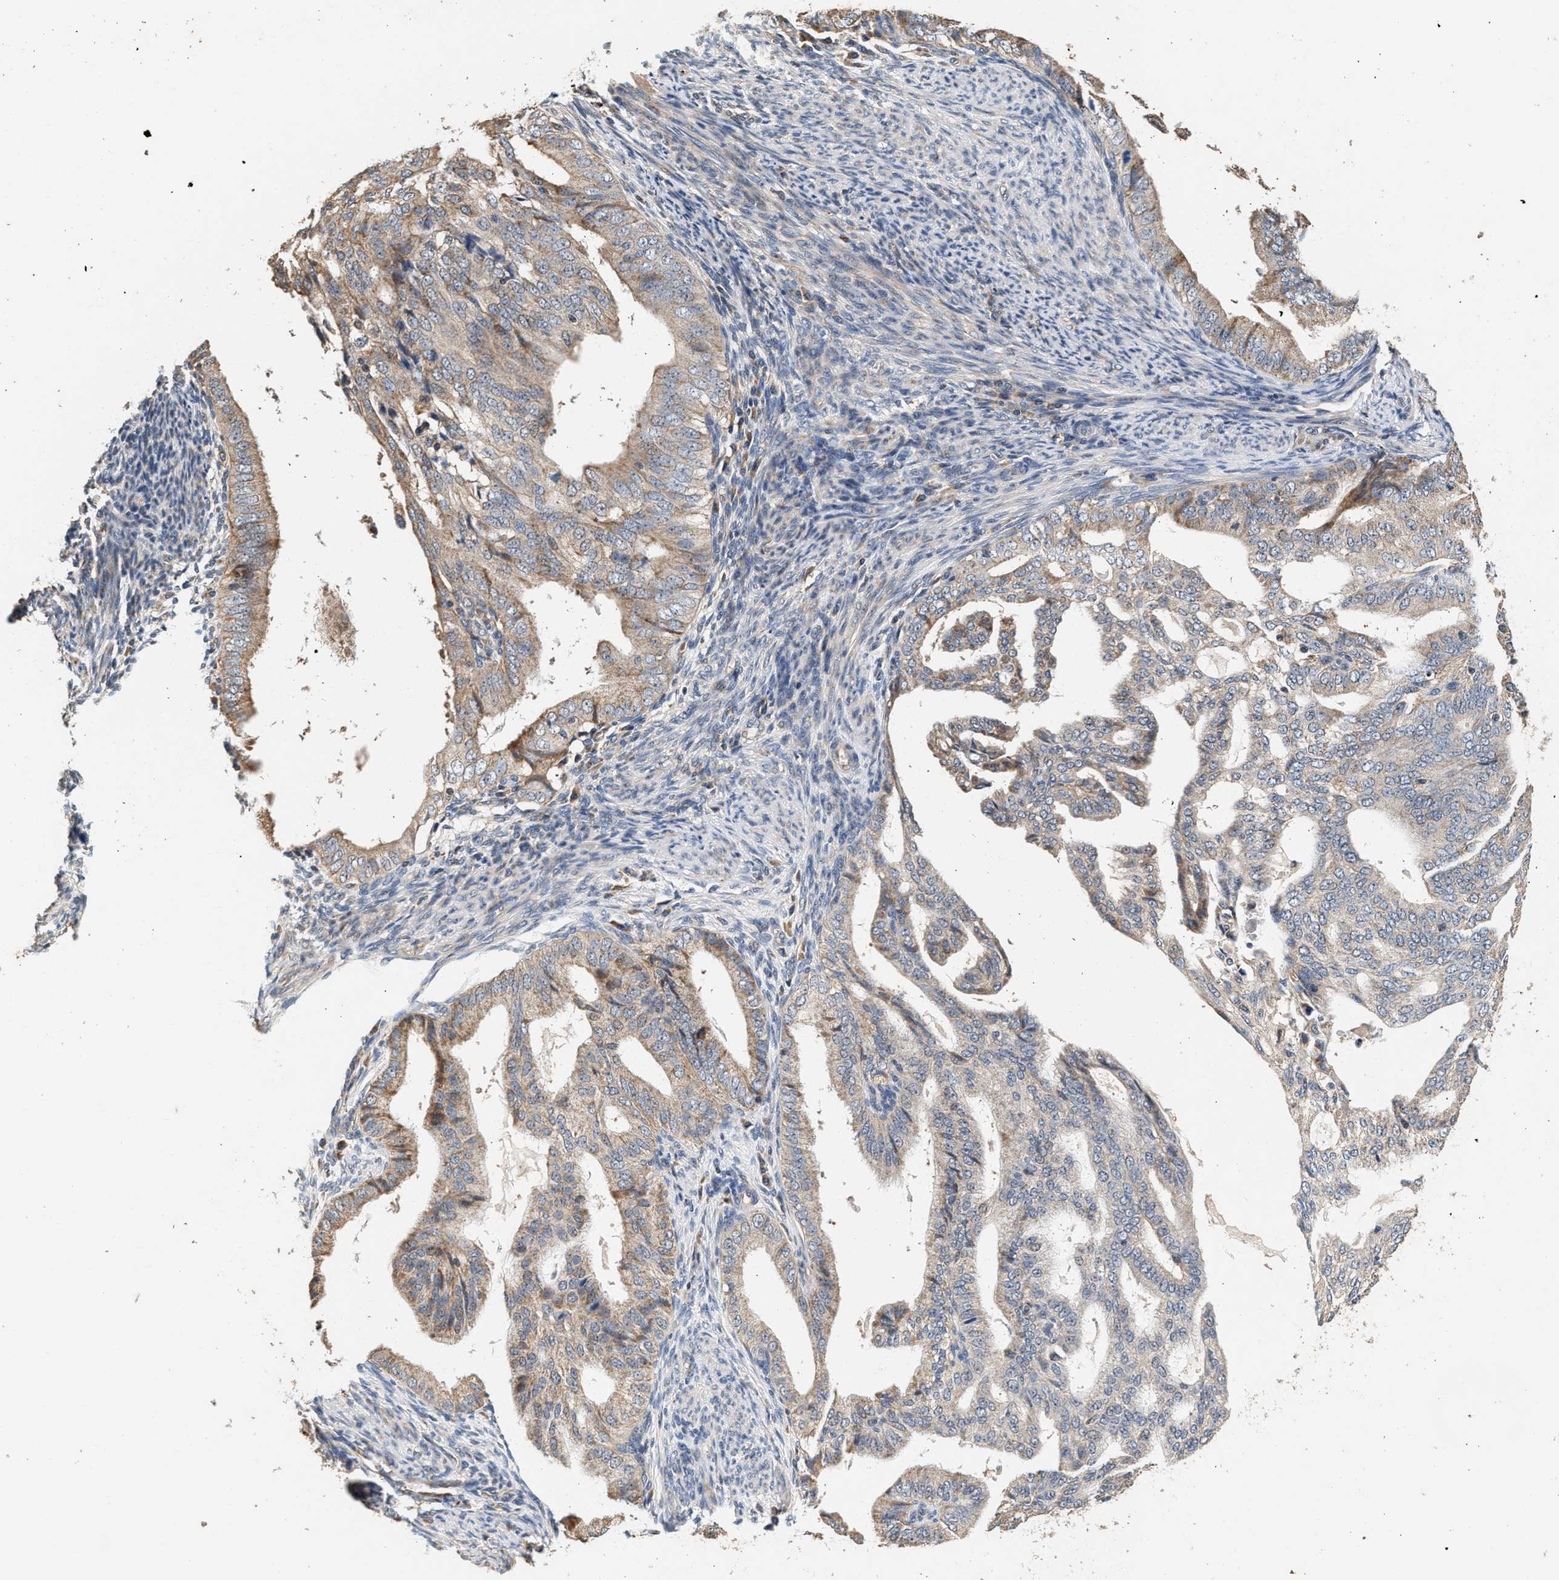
{"staining": {"intensity": "weak", "quantity": "25%-75%", "location": "cytoplasmic/membranous"}, "tissue": "endometrial cancer", "cell_type": "Tumor cells", "image_type": "cancer", "snomed": [{"axis": "morphology", "description": "Adenocarcinoma, NOS"}, {"axis": "topography", "description": "Endometrium"}], "caption": "Immunohistochemistry micrograph of human endometrial cancer (adenocarcinoma) stained for a protein (brown), which exhibits low levels of weak cytoplasmic/membranous expression in approximately 25%-75% of tumor cells.", "gene": "PTGR3", "patient": {"sex": "female", "age": 58}}